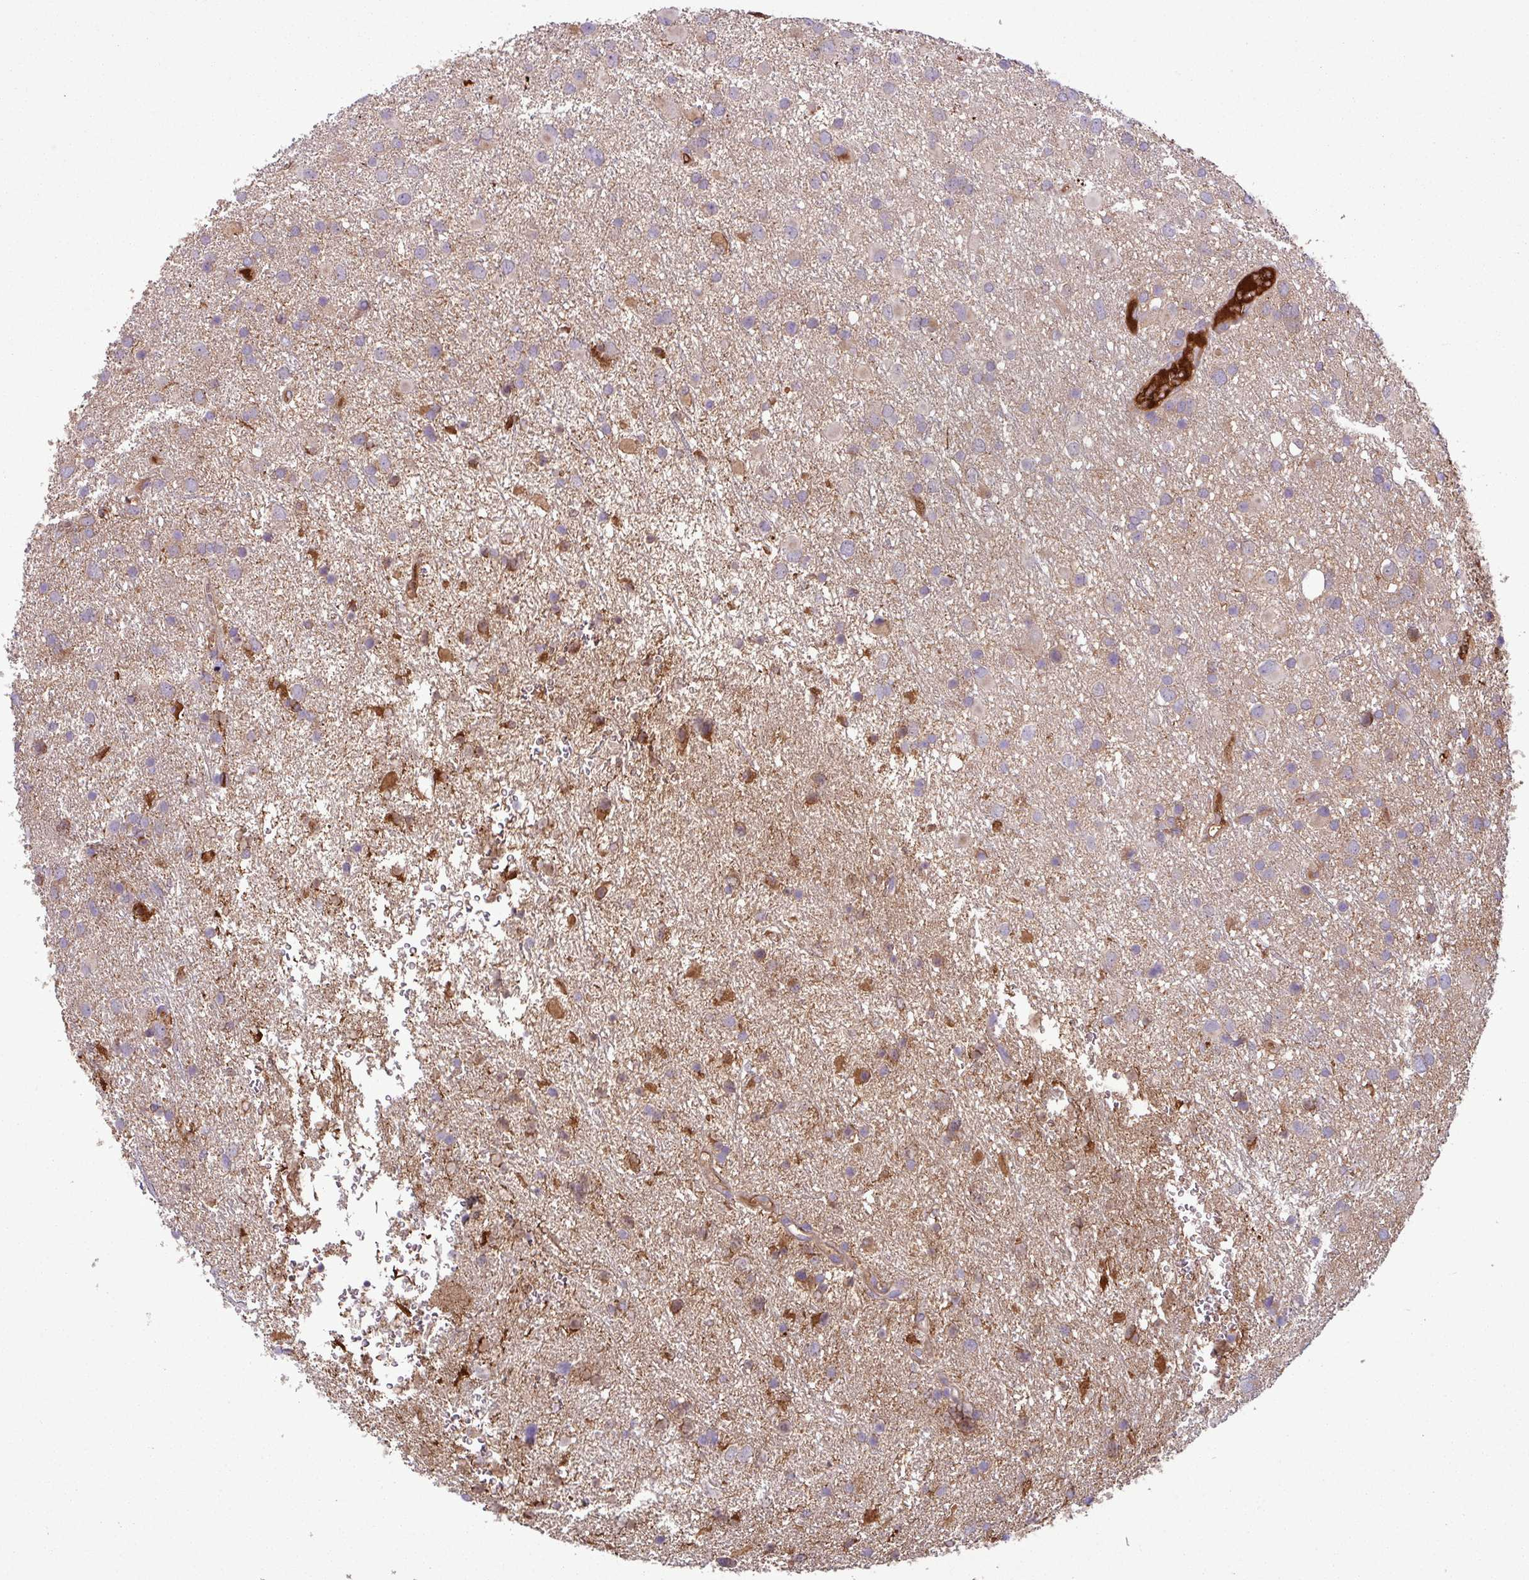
{"staining": {"intensity": "moderate", "quantity": "<25%", "location": "cytoplasmic/membranous"}, "tissue": "glioma", "cell_type": "Tumor cells", "image_type": "cancer", "snomed": [{"axis": "morphology", "description": "Glioma, malignant, Low grade"}, {"axis": "topography", "description": "Brain"}], "caption": "This histopathology image demonstrates IHC staining of human glioma, with low moderate cytoplasmic/membranous expression in approximately <25% of tumor cells.", "gene": "C4B", "patient": {"sex": "female", "age": 32}}